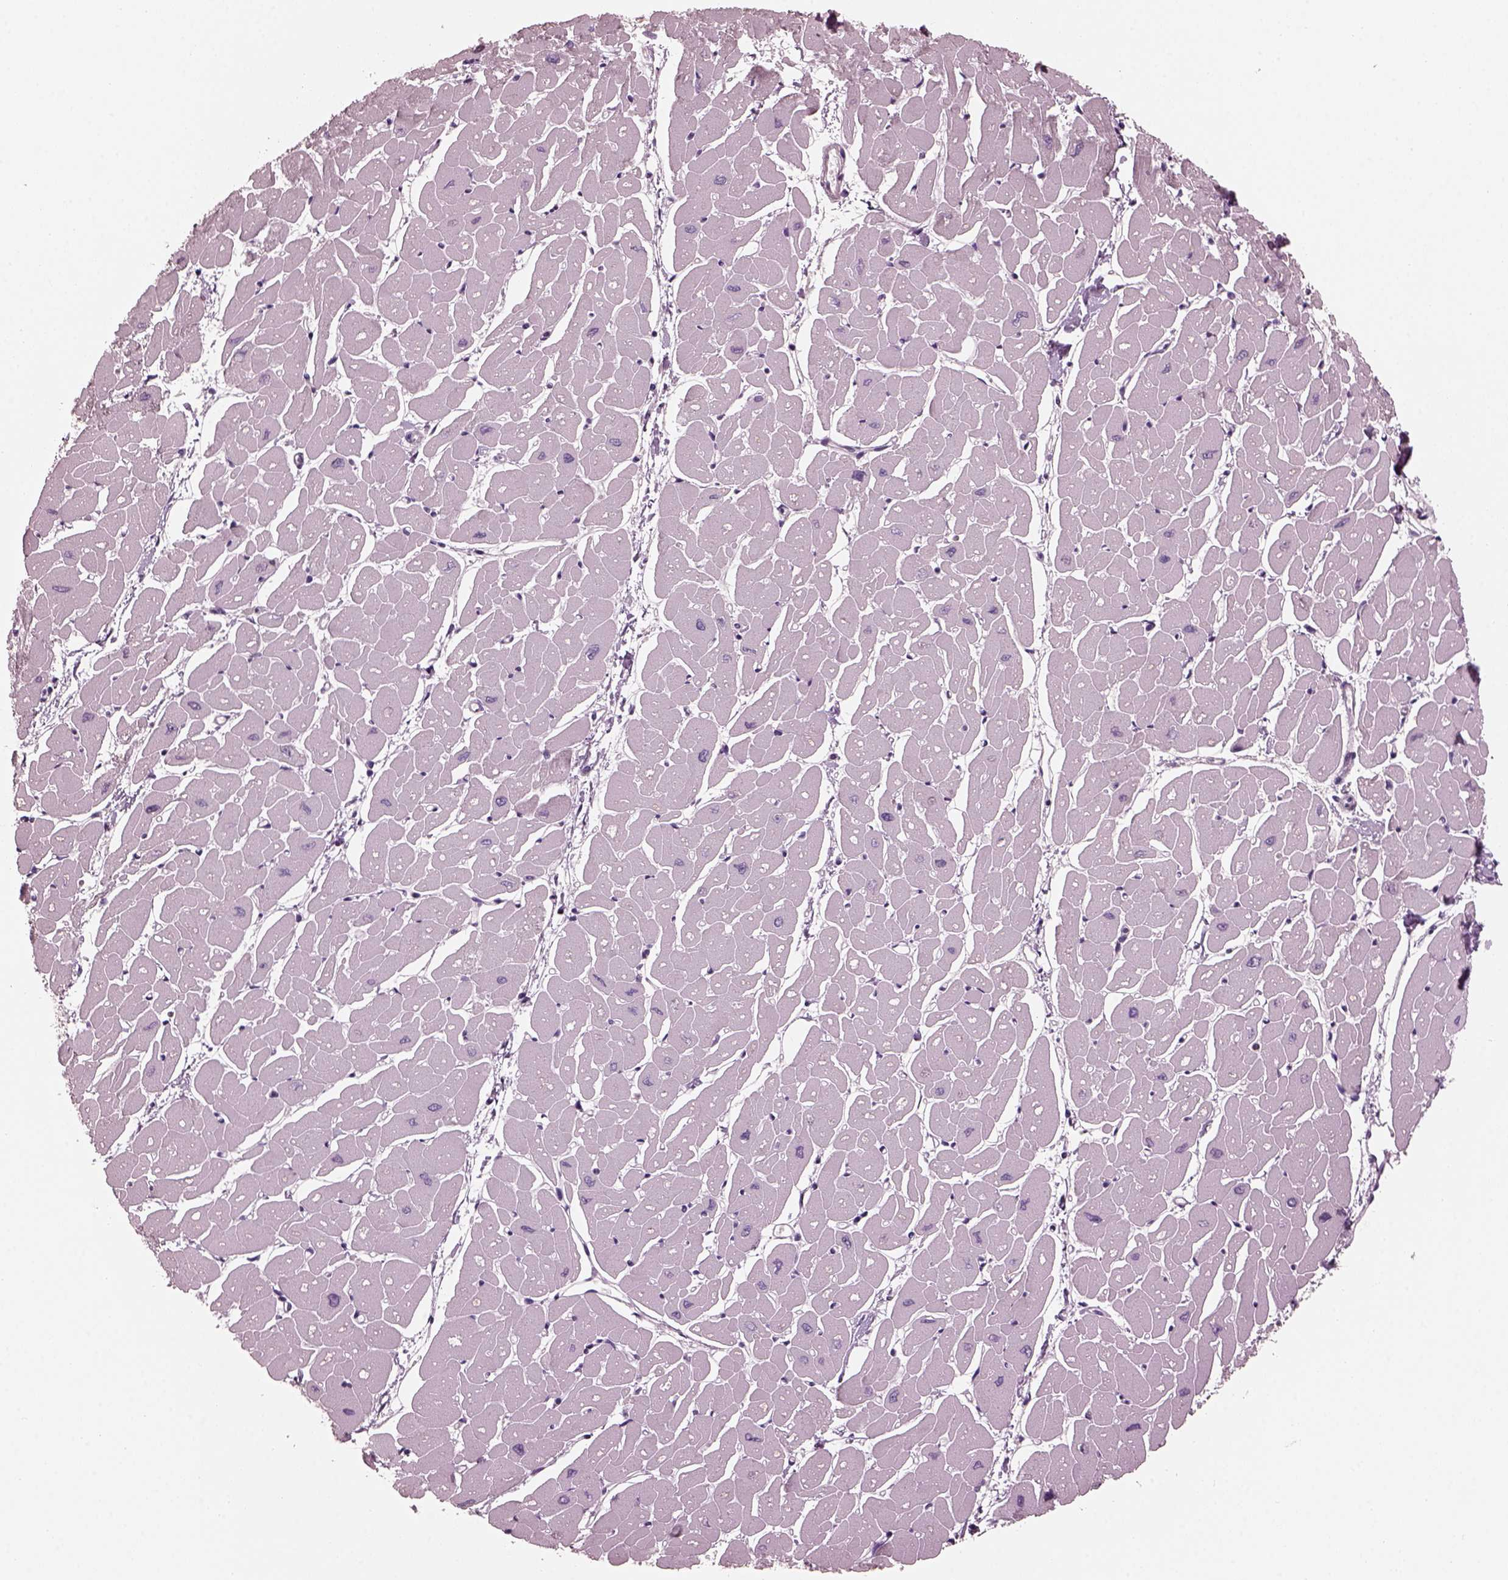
{"staining": {"intensity": "negative", "quantity": "none", "location": "none"}, "tissue": "heart muscle", "cell_type": "Cardiomyocytes", "image_type": "normal", "snomed": [{"axis": "morphology", "description": "Normal tissue, NOS"}, {"axis": "topography", "description": "Heart"}], "caption": "Immunohistochemistry (IHC) of unremarkable human heart muscle demonstrates no staining in cardiomyocytes. (DAB (3,3'-diaminobenzidine) immunohistochemistry with hematoxylin counter stain).", "gene": "TSKS", "patient": {"sex": "male", "age": 57}}